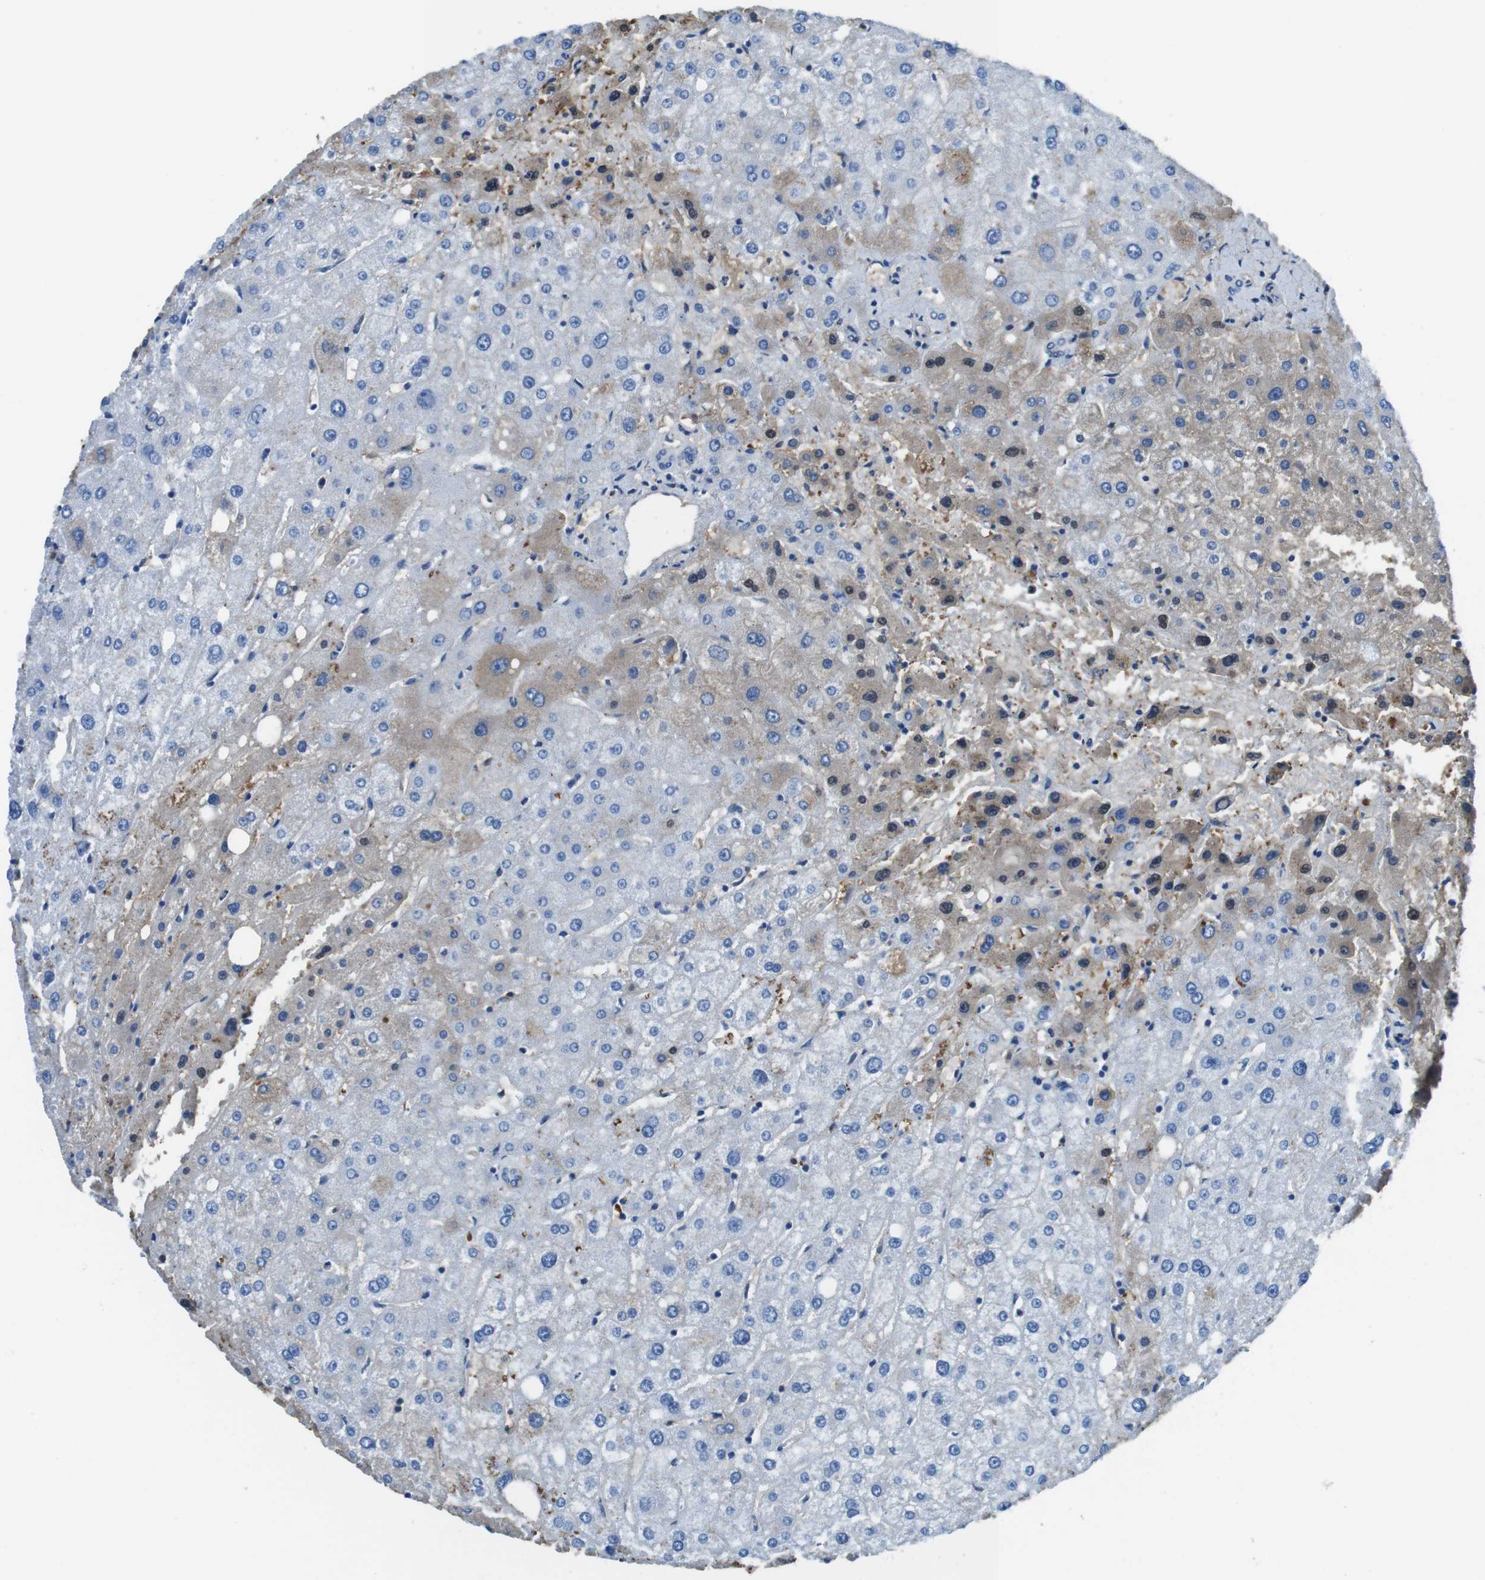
{"staining": {"intensity": "negative", "quantity": "none", "location": "none"}, "tissue": "liver", "cell_type": "Cholangiocytes", "image_type": "normal", "snomed": [{"axis": "morphology", "description": "Normal tissue, NOS"}, {"axis": "topography", "description": "Liver"}], "caption": "The IHC histopathology image has no significant positivity in cholangiocytes of liver. The staining is performed using DAB (3,3'-diaminobenzidine) brown chromogen with nuclei counter-stained in using hematoxylin.", "gene": "TMPRSS15", "patient": {"sex": "male", "age": 73}}